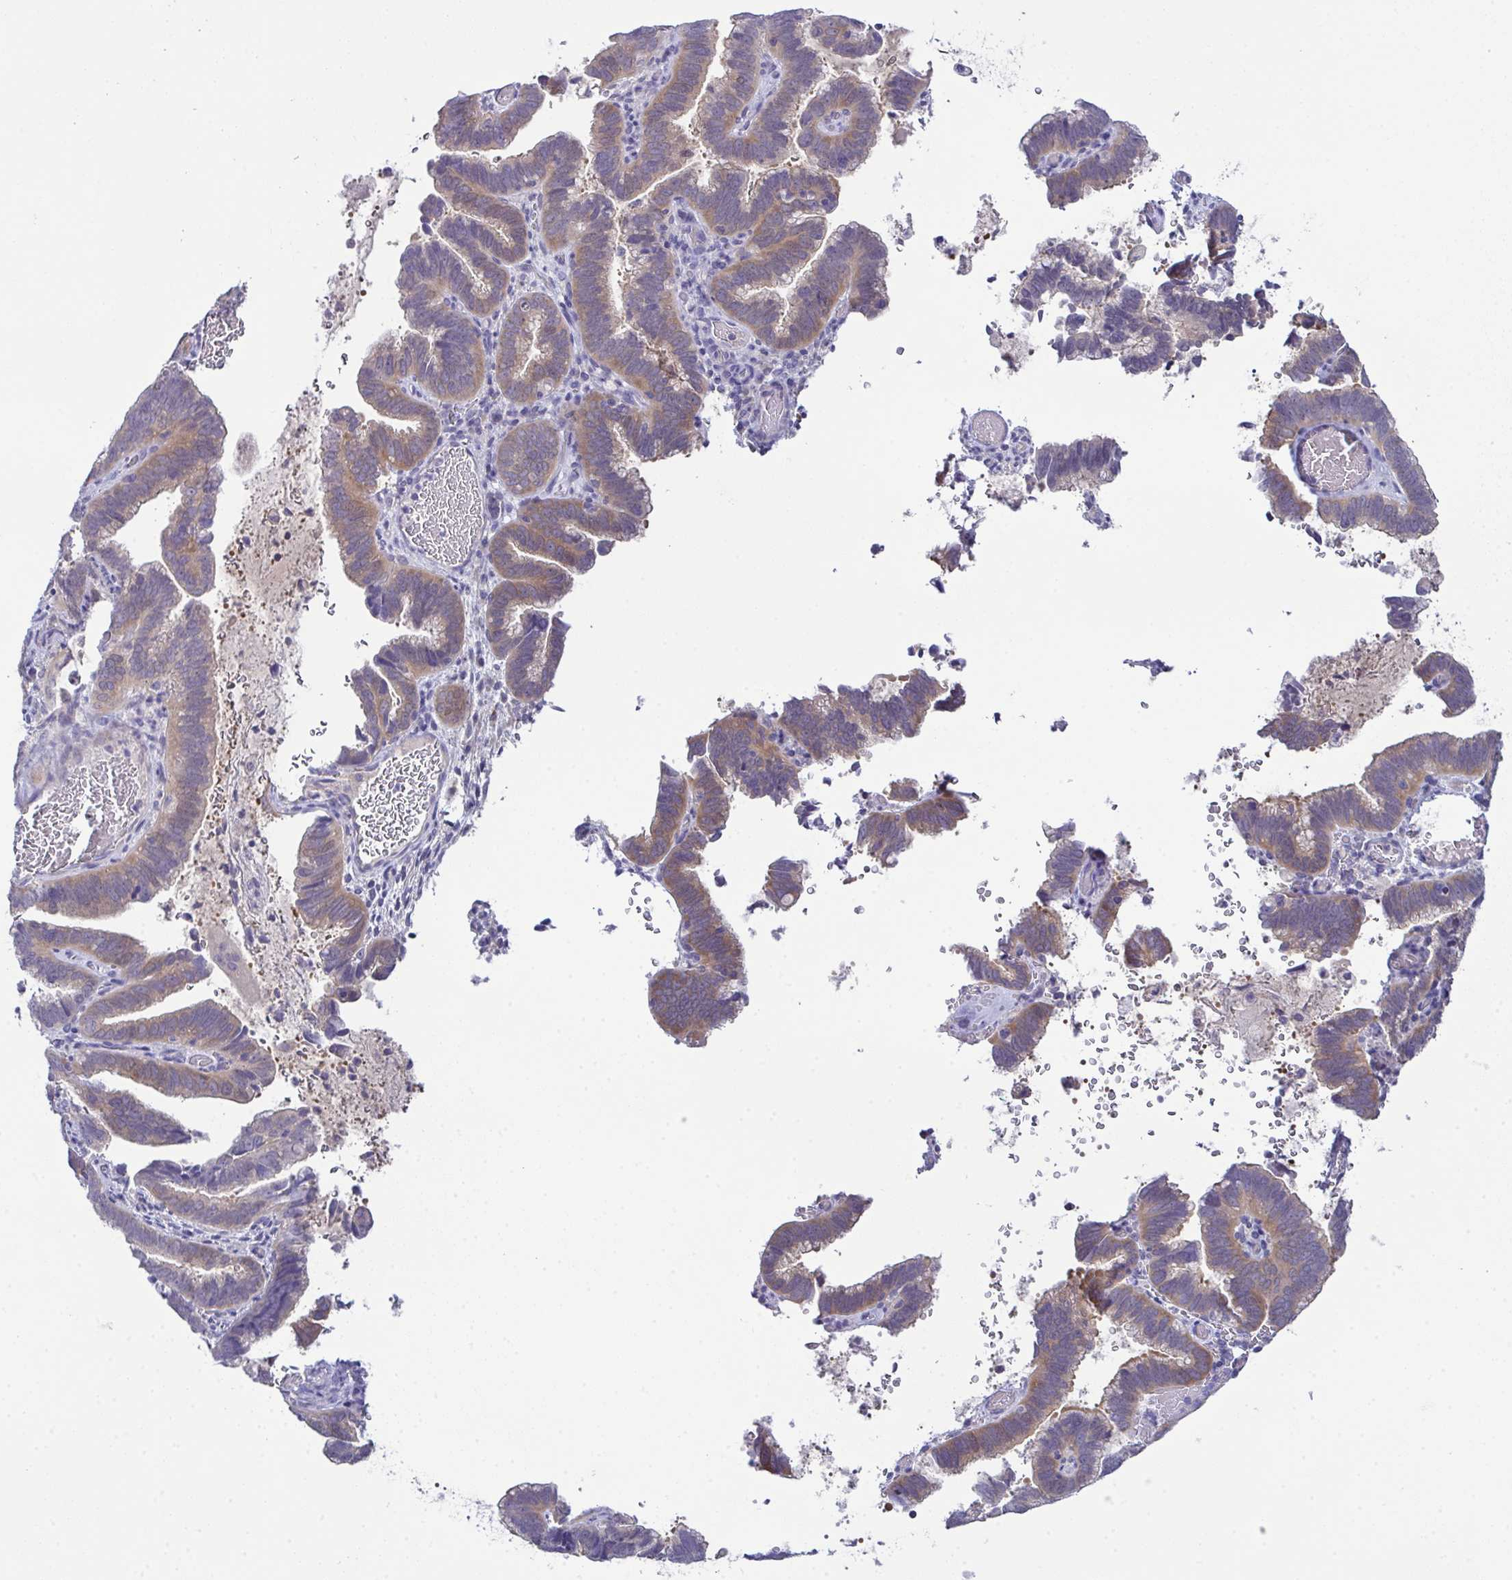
{"staining": {"intensity": "moderate", "quantity": "25%-75%", "location": "cytoplasmic/membranous"}, "tissue": "cervical cancer", "cell_type": "Tumor cells", "image_type": "cancer", "snomed": [{"axis": "morphology", "description": "Adenocarcinoma, NOS"}, {"axis": "topography", "description": "Cervix"}], "caption": "High-power microscopy captured an immunohistochemistry (IHC) histopathology image of cervical adenocarcinoma, revealing moderate cytoplasmic/membranous staining in about 25%-75% of tumor cells. (Brightfield microscopy of DAB IHC at high magnification).", "gene": "CFAP97D1", "patient": {"sex": "female", "age": 61}}